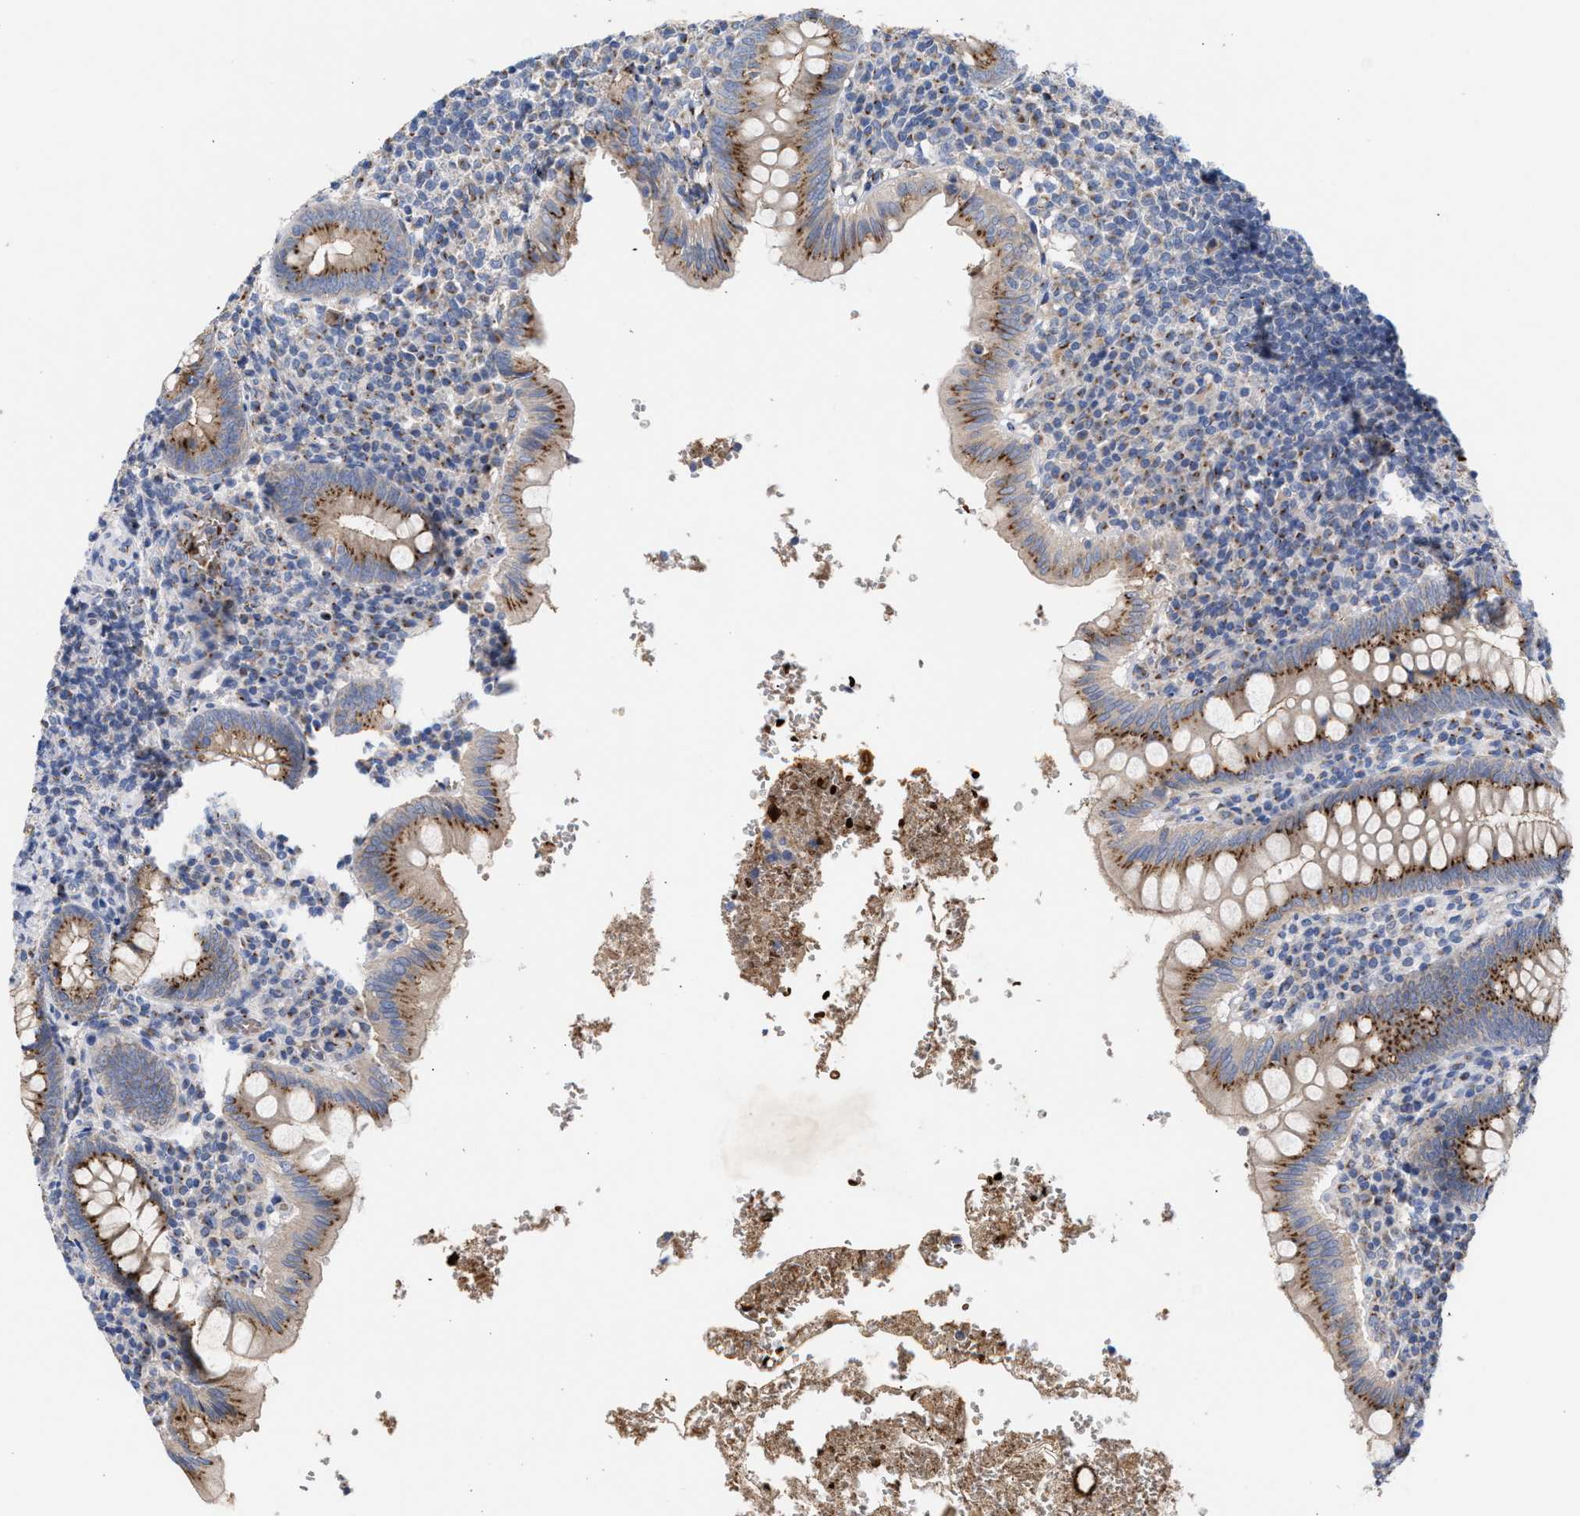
{"staining": {"intensity": "strong", "quantity": ">75%", "location": "cytoplasmic/membranous"}, "tissue": "appendix", "cell_type": "Glandular cells", "image_type": "normal", "snomed": [{"axis": "morphology", "description": "Normal tissue, NOS"}, {"axis": "topography", "description": "Appendix"}], "caption": "An image of appendix stained for a protein reveals strong cytoplasmic/membranous brown staining in glandular cells. (Brightfield microscopy of DAB IHC at high magnification).", "gene": "CCL2", "patient": {"sex": "male", "age": 8}}